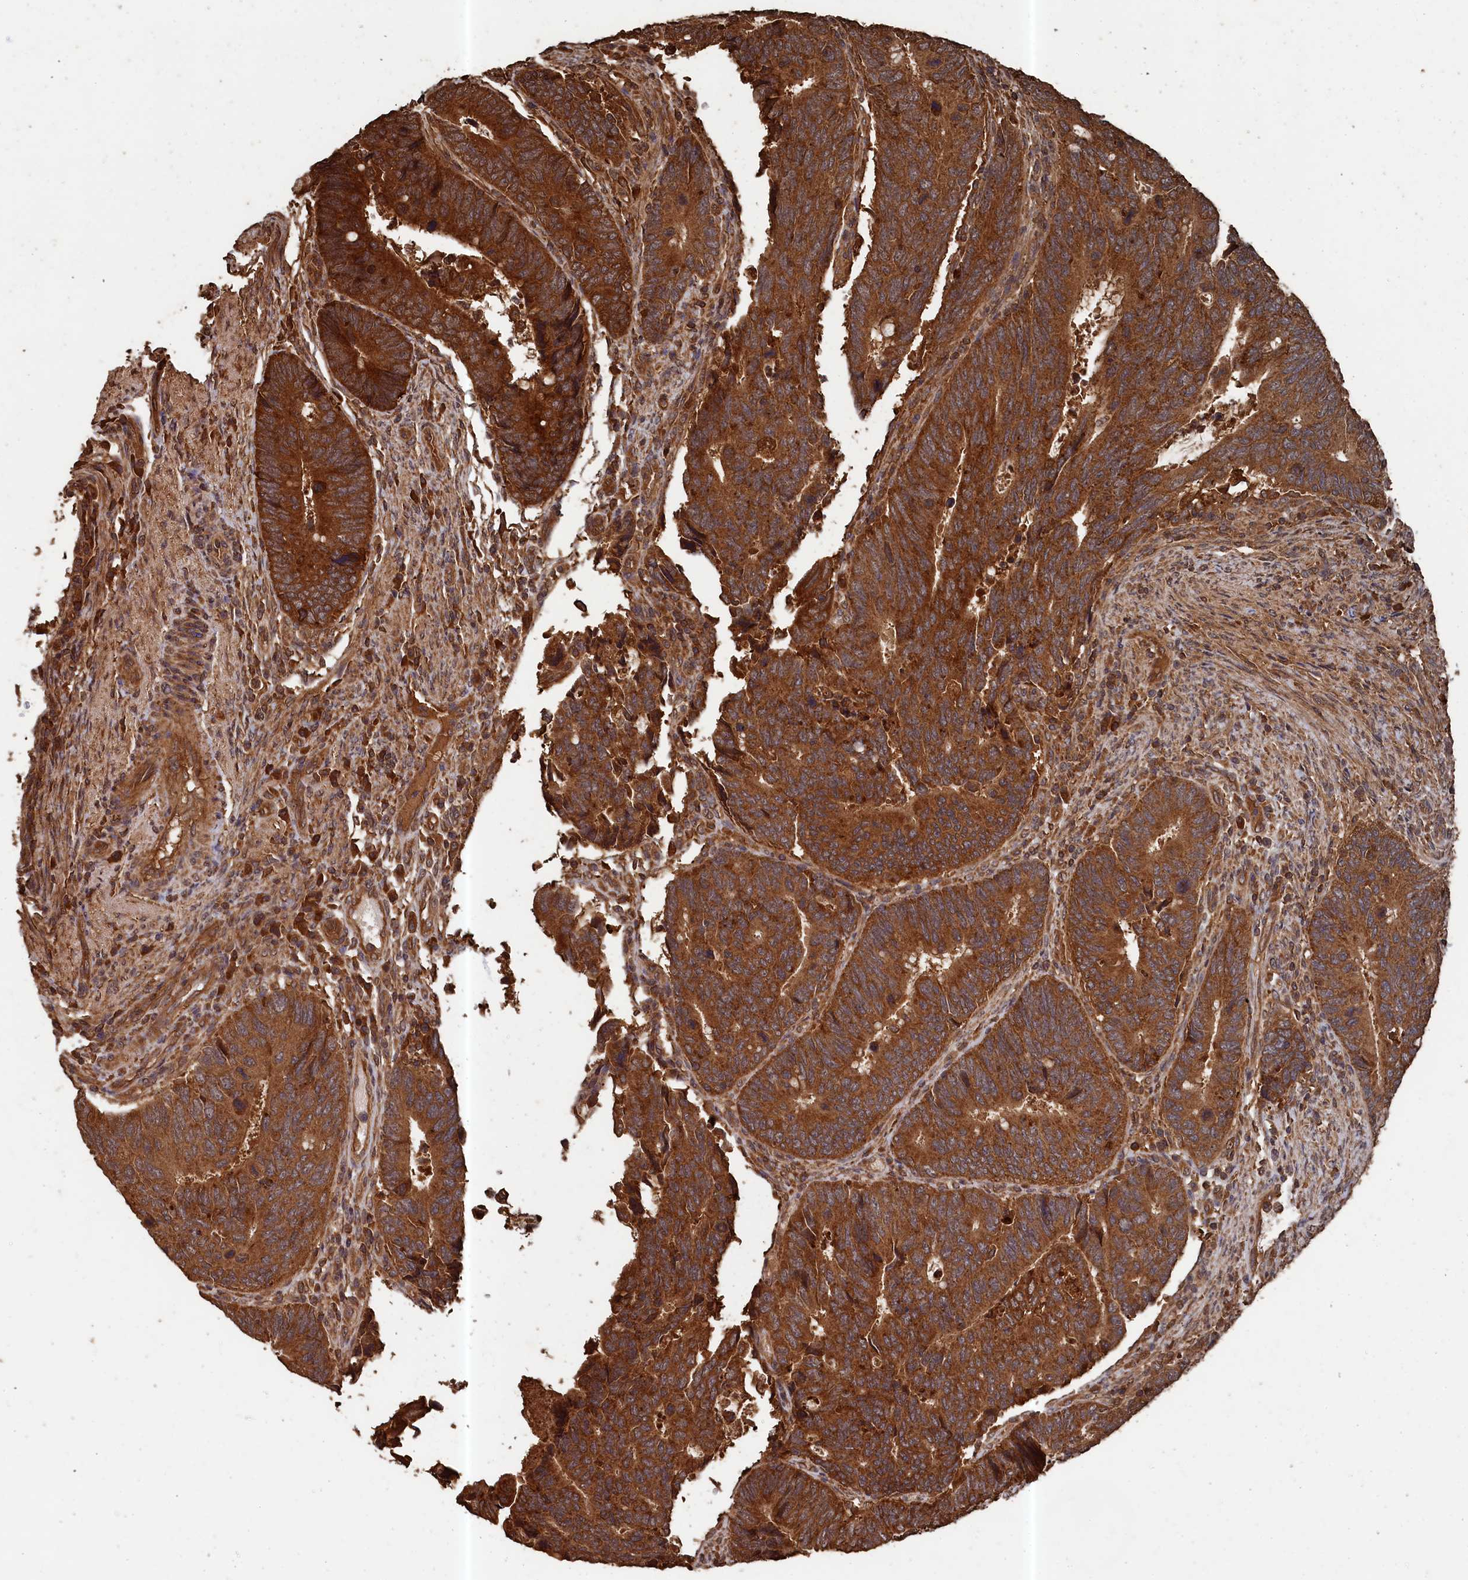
{"staining": {"intensity": "strong", "quantity": ">75%", "location": "cytoplasmic/membranous"}, "tissue": "colorectal cancer", "cell_type": "Tumor cells", "image_type": "cancer", "snomed": [{"axis": "morphology", "description": "Adenocarcinoma, NOS"}, {"axis": "topography", "description": "Colon"}], "caption": "Colorectal adenocarcinoma stained for a protein exhibits strong cytoplasmic/membranous positivity in tumor cells.", "gene": "SNX33", "patient": {"sex": "male", "age": 87}}